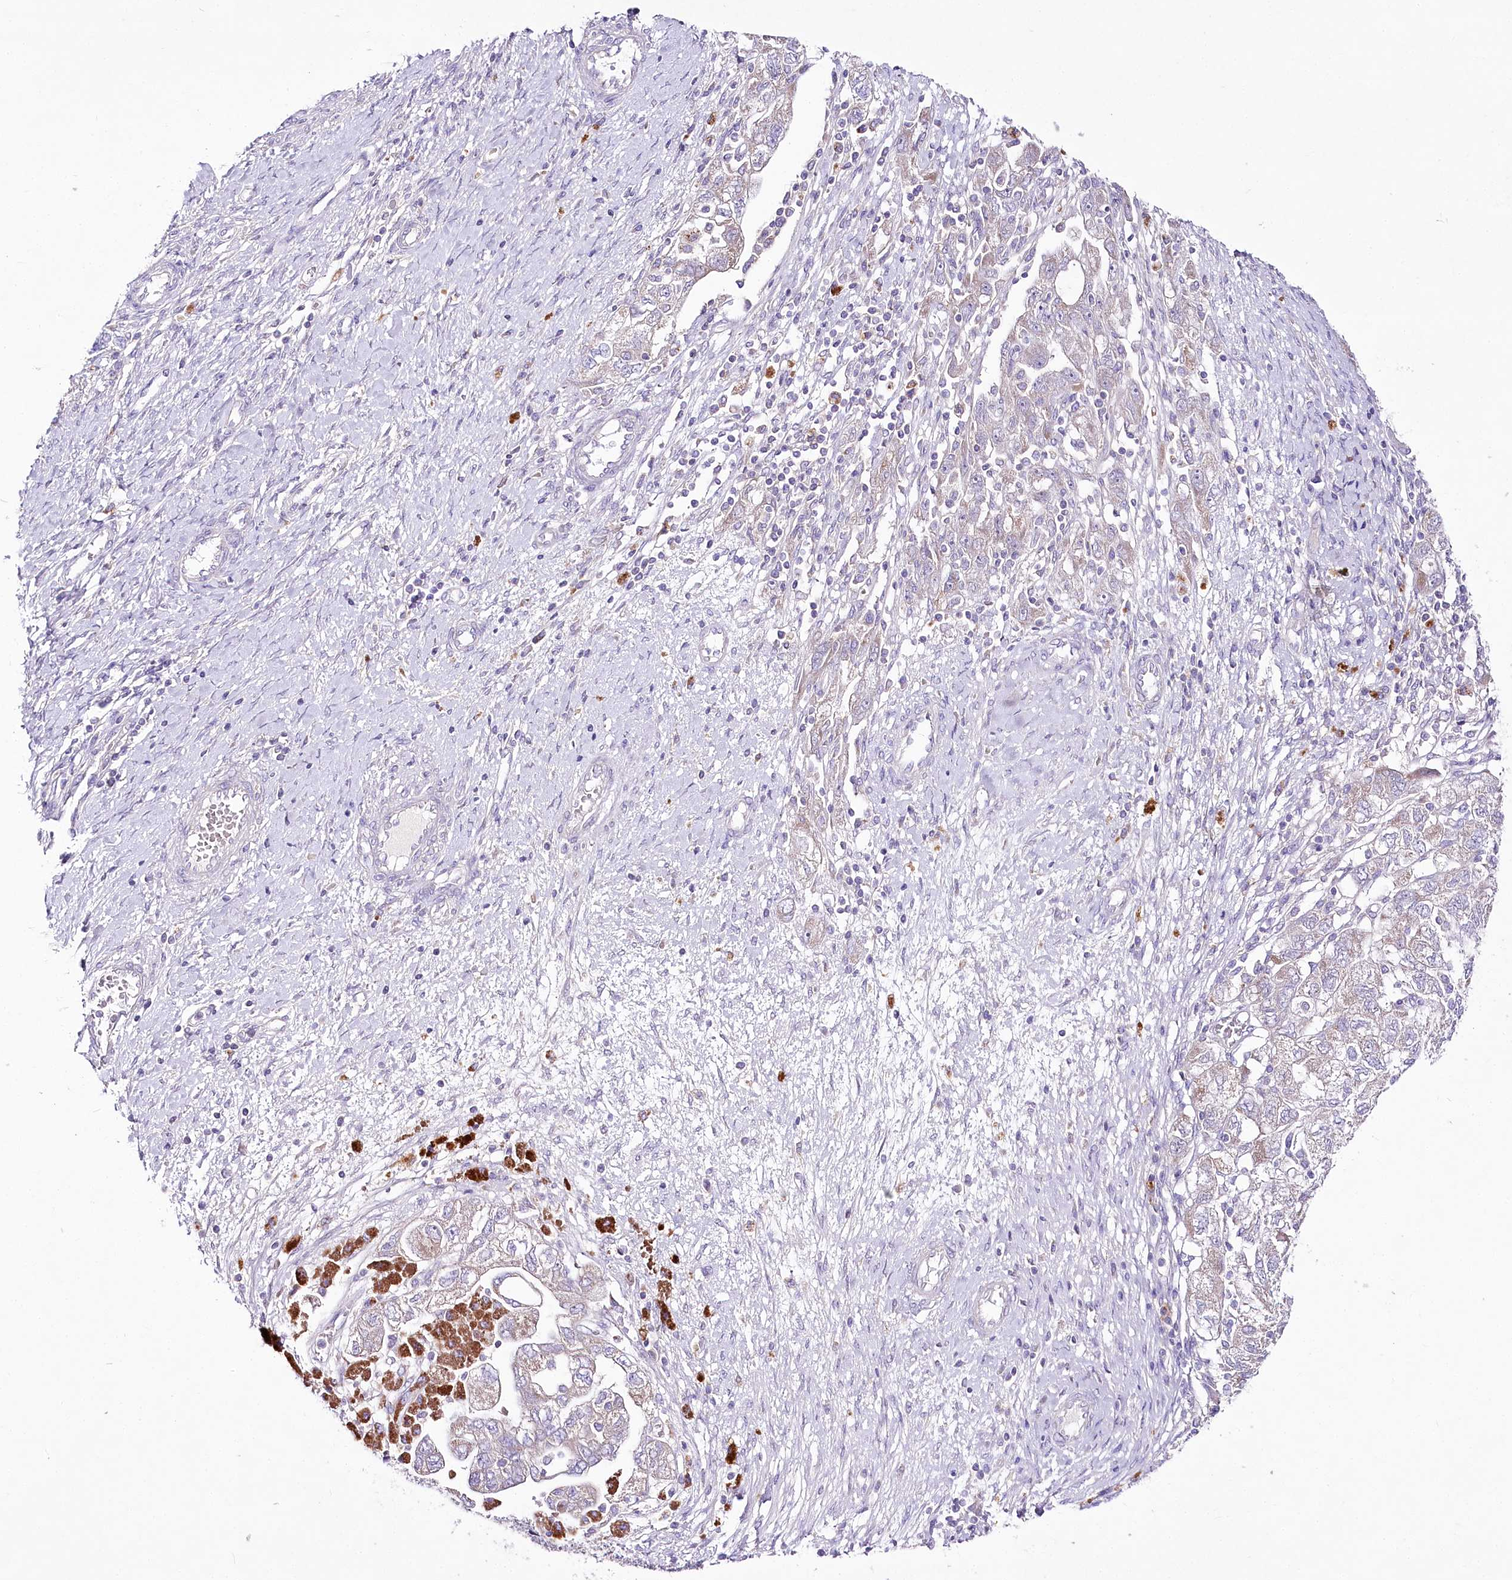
{"staining": {"intensity": "weak", "quantity": "<25%", "location": "cytoplasmic/membranous"}, "tissue": "ovarian cancer", "cell_type": "Tumor cells", "image_type": "cancer", "snomed": [{"axis": "morphology", "description": "Carcinoma, NOS"}, {"axis": "morphology", "description": "Cystadenocarcinoma, serous, NOS"}, {"axis": "topography", "description": "Ovary"}], "caption": "Immunohistochemistry histopathology image of human ovarian serous cystadenocarcinoma stained for a protein (brown), which displays no positivity in tumor cells.", "gene": "LRRC14B", "patient": {"sex": "female", "age": 69}}